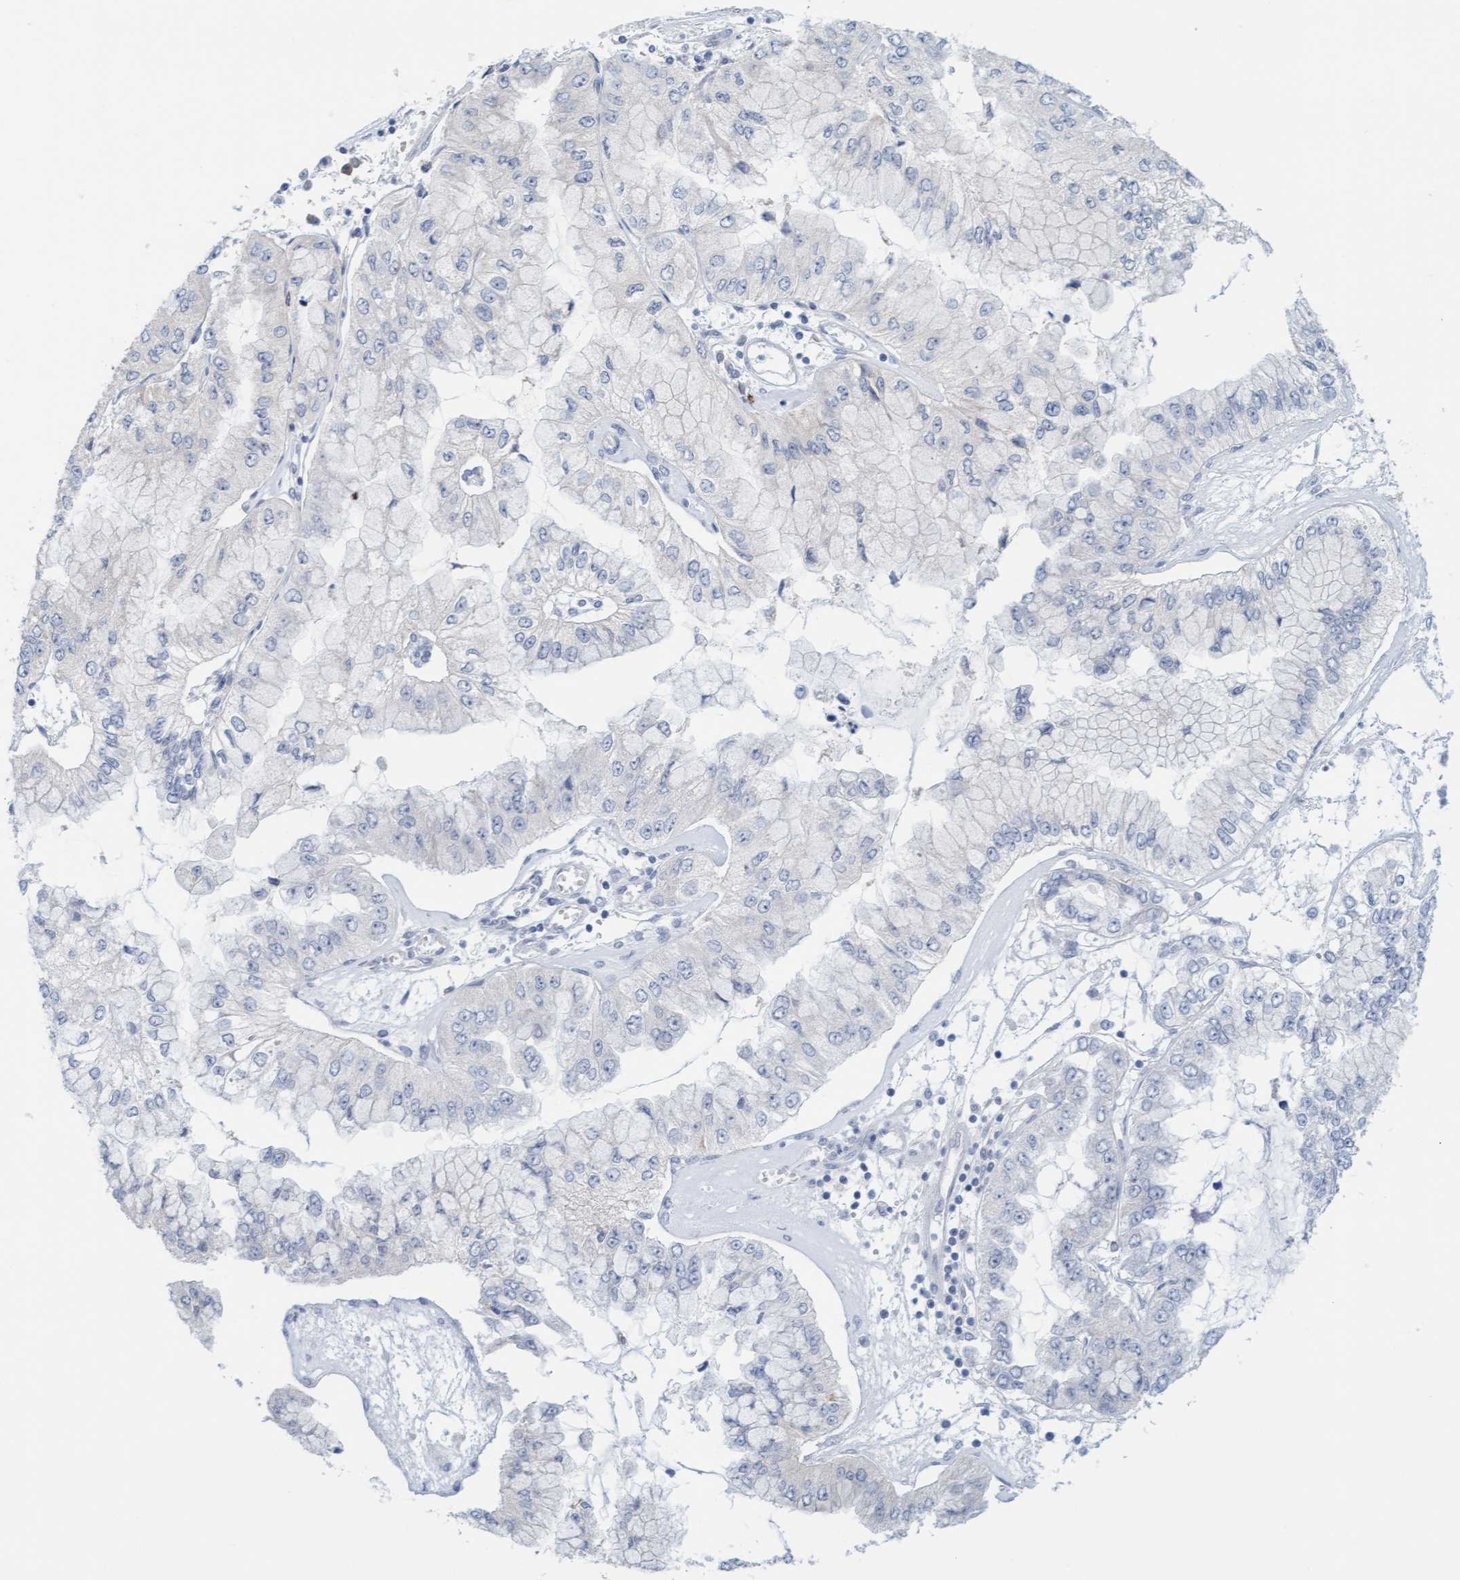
{"staining": {"intensity": "negative", "quantity": "none", "location": "none"}, "tissue": "liver cancer", "cell_type": "Tumor cells", "image_type": "cancer", "snomed": [{"axis": "morphology", "description": "Cholangiocarcinoma"}, {"axis": "topography", "description": "Liver"}], "caption": "Immunohistochemistry (IHC) of liver cholangiocarcinoma shows no positivity in tumor cells.", "gene": "CPA3", "patient": {"sex": "female", "age": 79}}